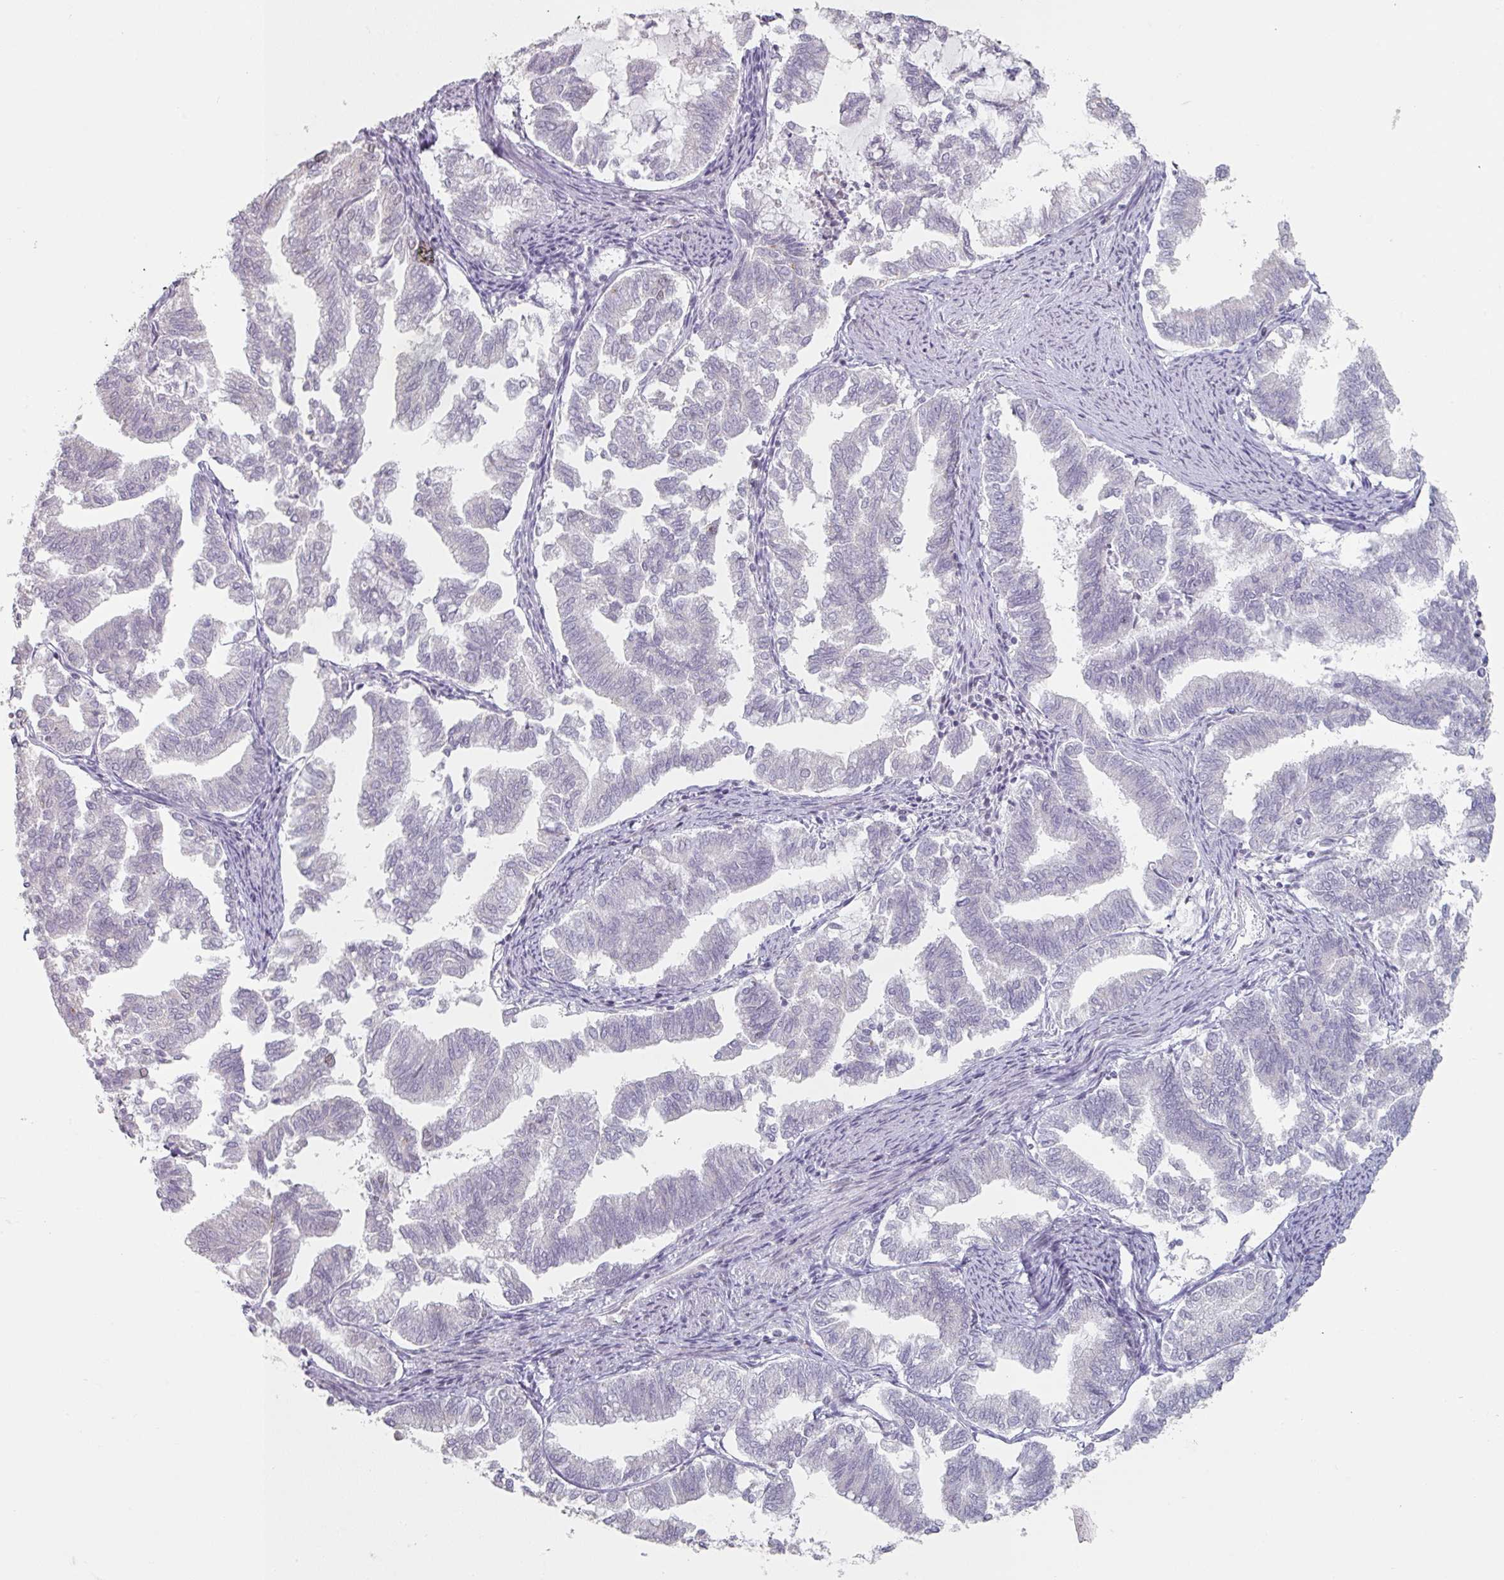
{"staining": {"intensity": "negative", "quantity": "none", "location": "none"}, "tissue": "endometrial cancer", "cell_type": "Tumor cells", "image_type": "cancer", "snomed": [{"axis": "morphology", "description": "Adenocarcinoma, NOS"}, {"axis": "topography", "description": "Endometrium"}], "caption": "This is a image of IHC staining of endometrial adenocarcinoma, which shows no positivity in tumor cells.", "gene": "SPRR1A", "patient": {"sex": "female", "age": 79}}